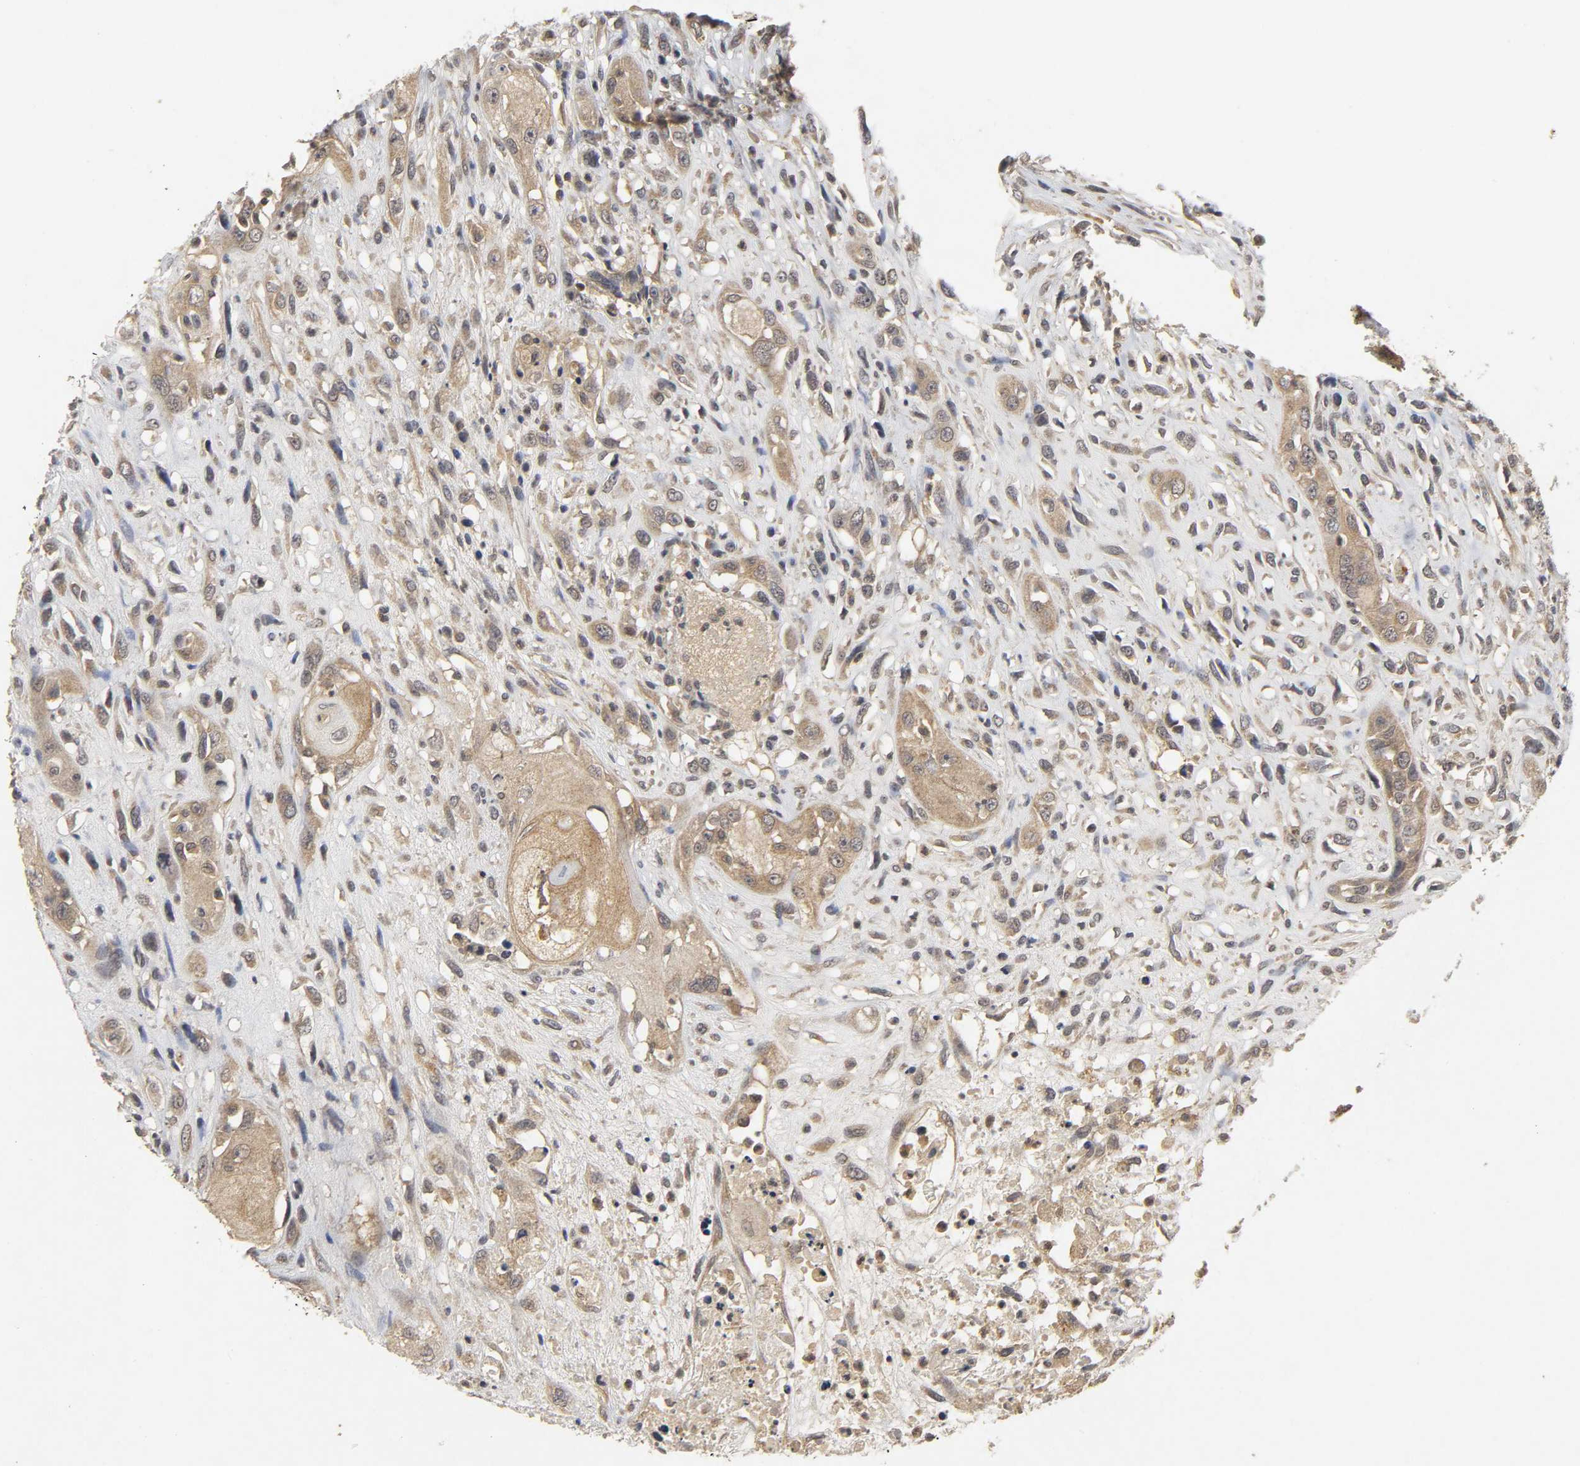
{"staining": {"intensity": "weak", "quantity": ">75%", "location": "cytoplasmic/membranous"}, "tissue": "head and neck cancer", "cell_type": "Tumor cells", "image_type": "cancer", "snomed": [{"axis": "morphology", "description": "Necrosis, NOS"}, {"axis": "morphology", "description": "Neoplasm, malignant, NOS"}, {"axis": "topography", "description": "Salivary gland"}, {"axis": "topography", "description": "Head-Neck"}], "caption": "Approximately >75% of tumor cells in malignant neoplasm (head and neck) display weak cytoplasmic/membranous protein expression as visualized by brown immunohistochemical staining.", "gene": "TRAF6", "patient": {"sex": "male", "age": 43}}